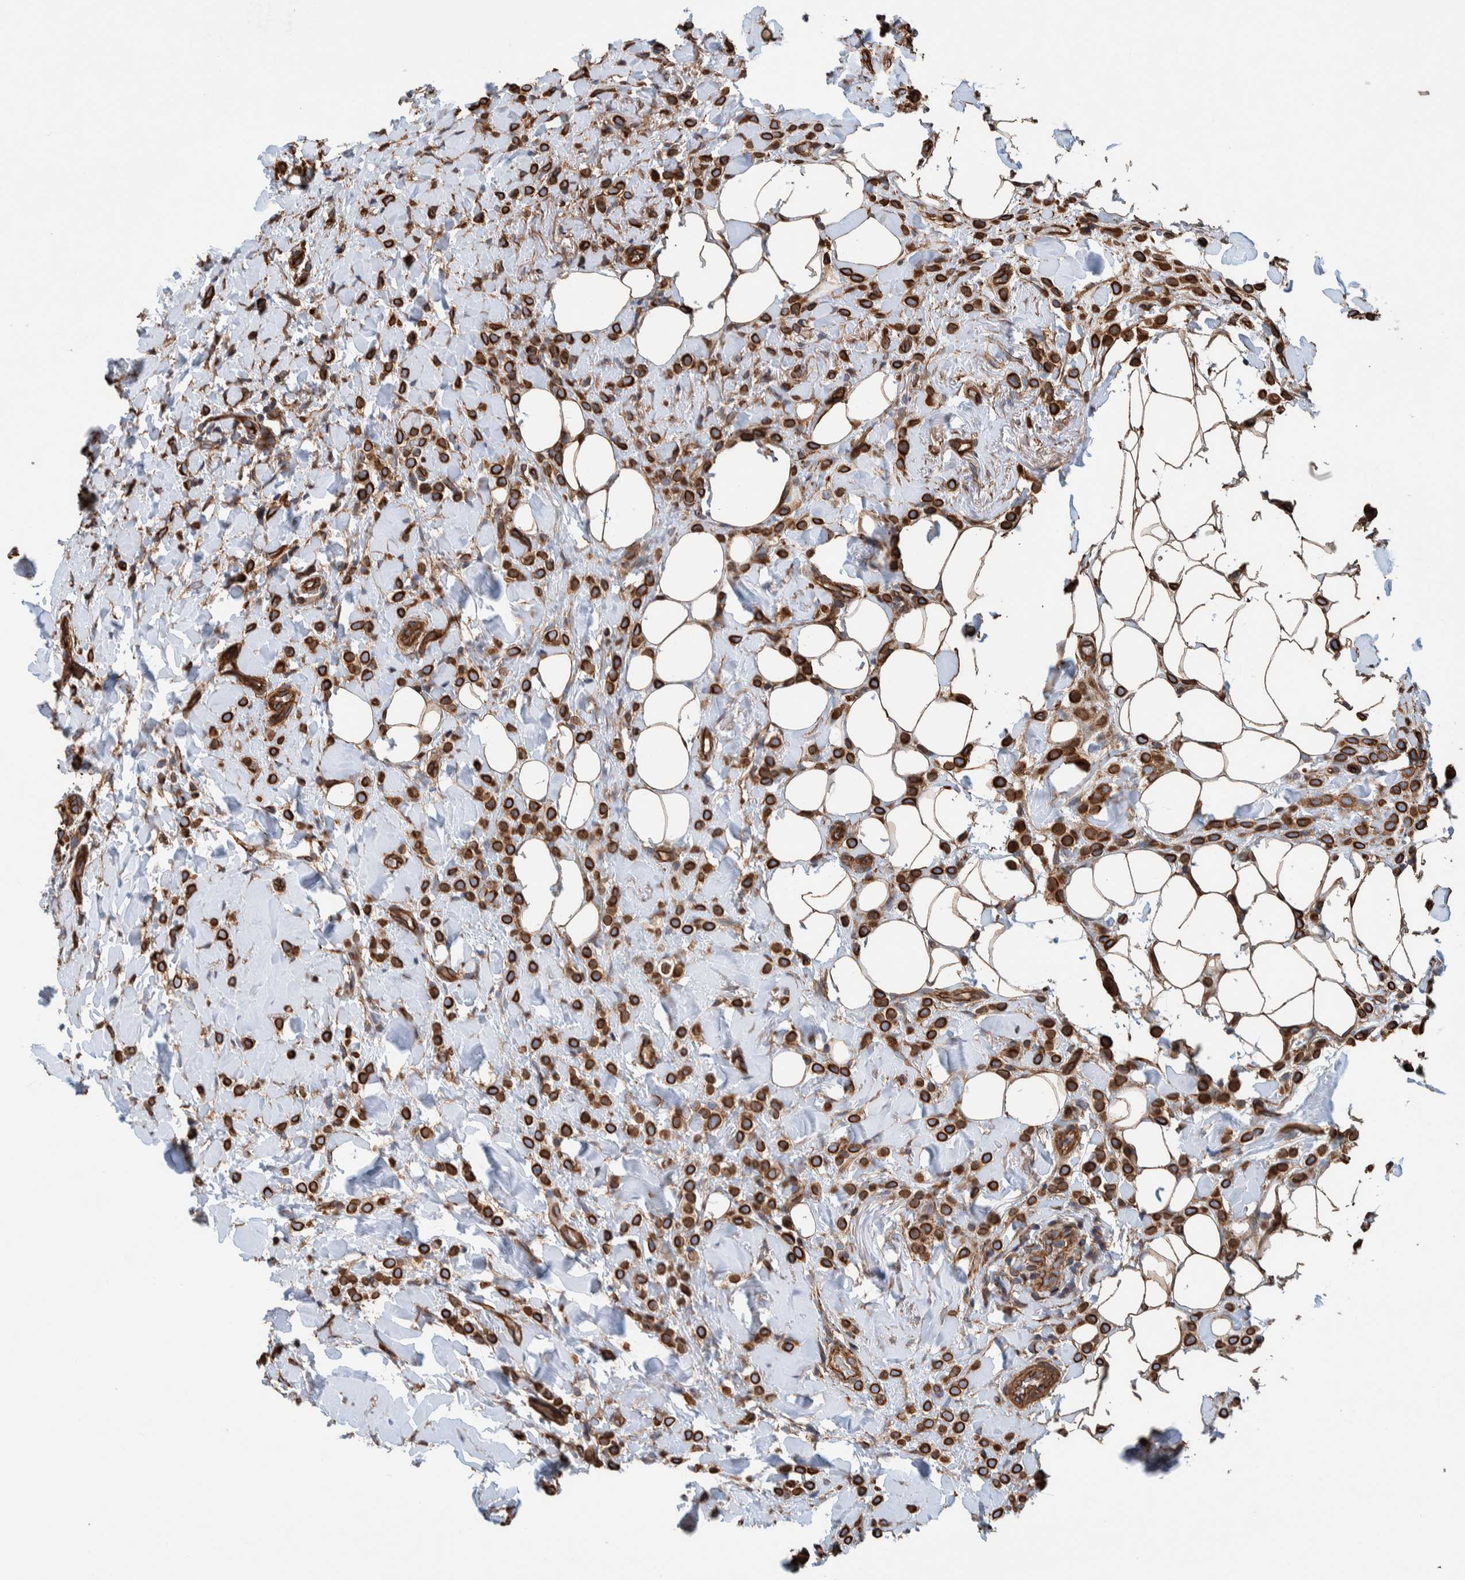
{"staining": {"intensity": "strong", "quantity": ">75%", "location": "cytoplasmic/membranous"}, "tissue": "breast cancer", "cell_type": "Tumor cells", "image_type": "cancer", "snomed": [{"axis": "morphology", "description": "Normal tissue, NOS"}, {"axis": "morphology", "description": "Lobular carcinoma"}, {"axis": "topography", "description": "Breast"}], "caption": "A micrograph of breast cancer (lobular carcinoma) stained for a protein demonstrates strong cytoplasmic/membranous brown staining in tumor cells.", "gene": "PKD1L1", "patient": {"sex": "female", "age": 50}}